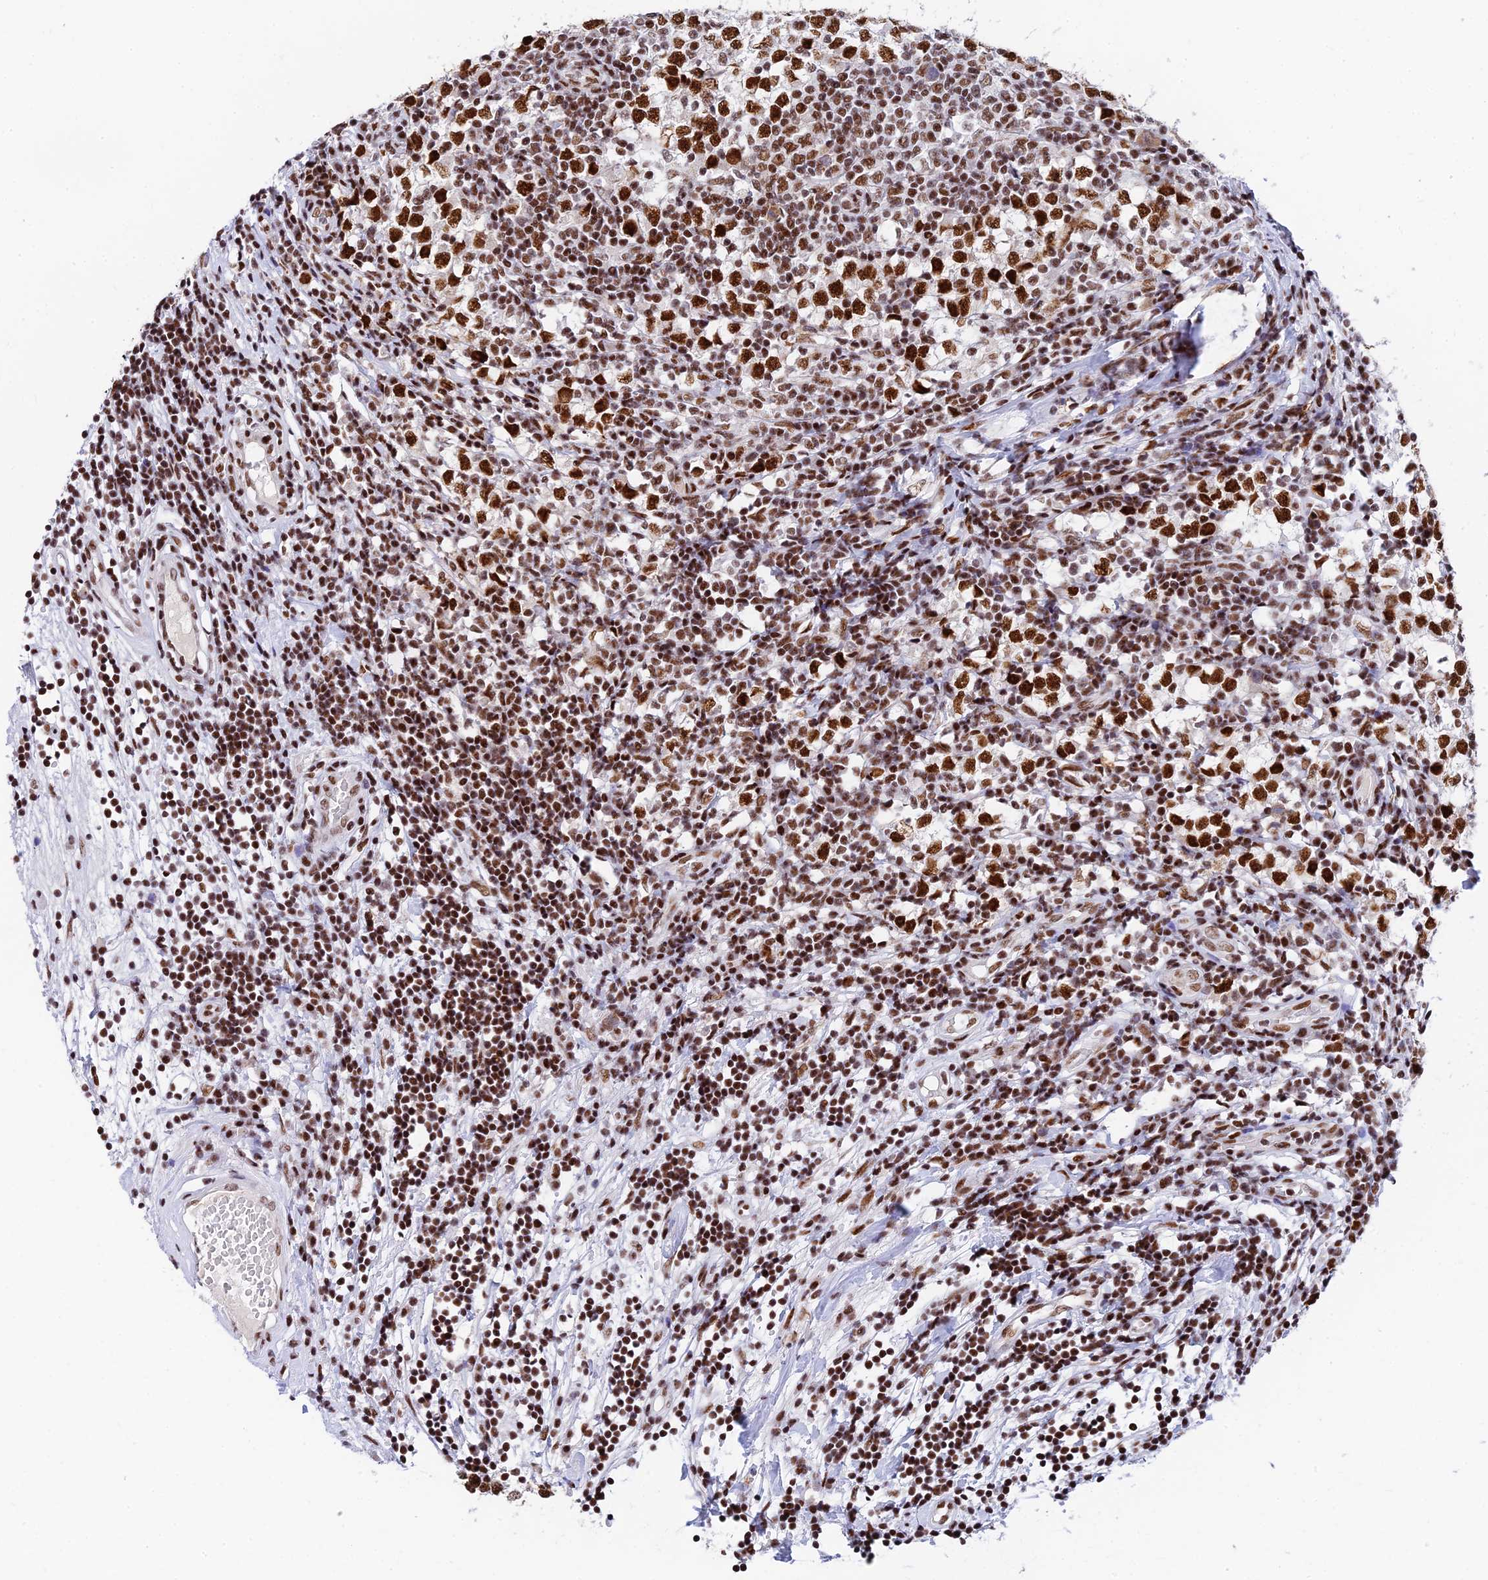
{"staining": {"intensity": "strong", "quantity": ">75%", "location": "nuclear"}, "tissue": "testis cancer", "cell_type": "Tumor cells", "image_type": "cancer", "snomed": [{"axis": "morphology", "description": "Seminoma, NOS"}, {"axis": "topography", "description": "Testis"}], "caption": "Tumor cells show high levels of strong nuclear positivity in approximately >75% of cells in seminoma (testis).", "gene": "USP22", "patient": {"sex": "male", "age": 65}}